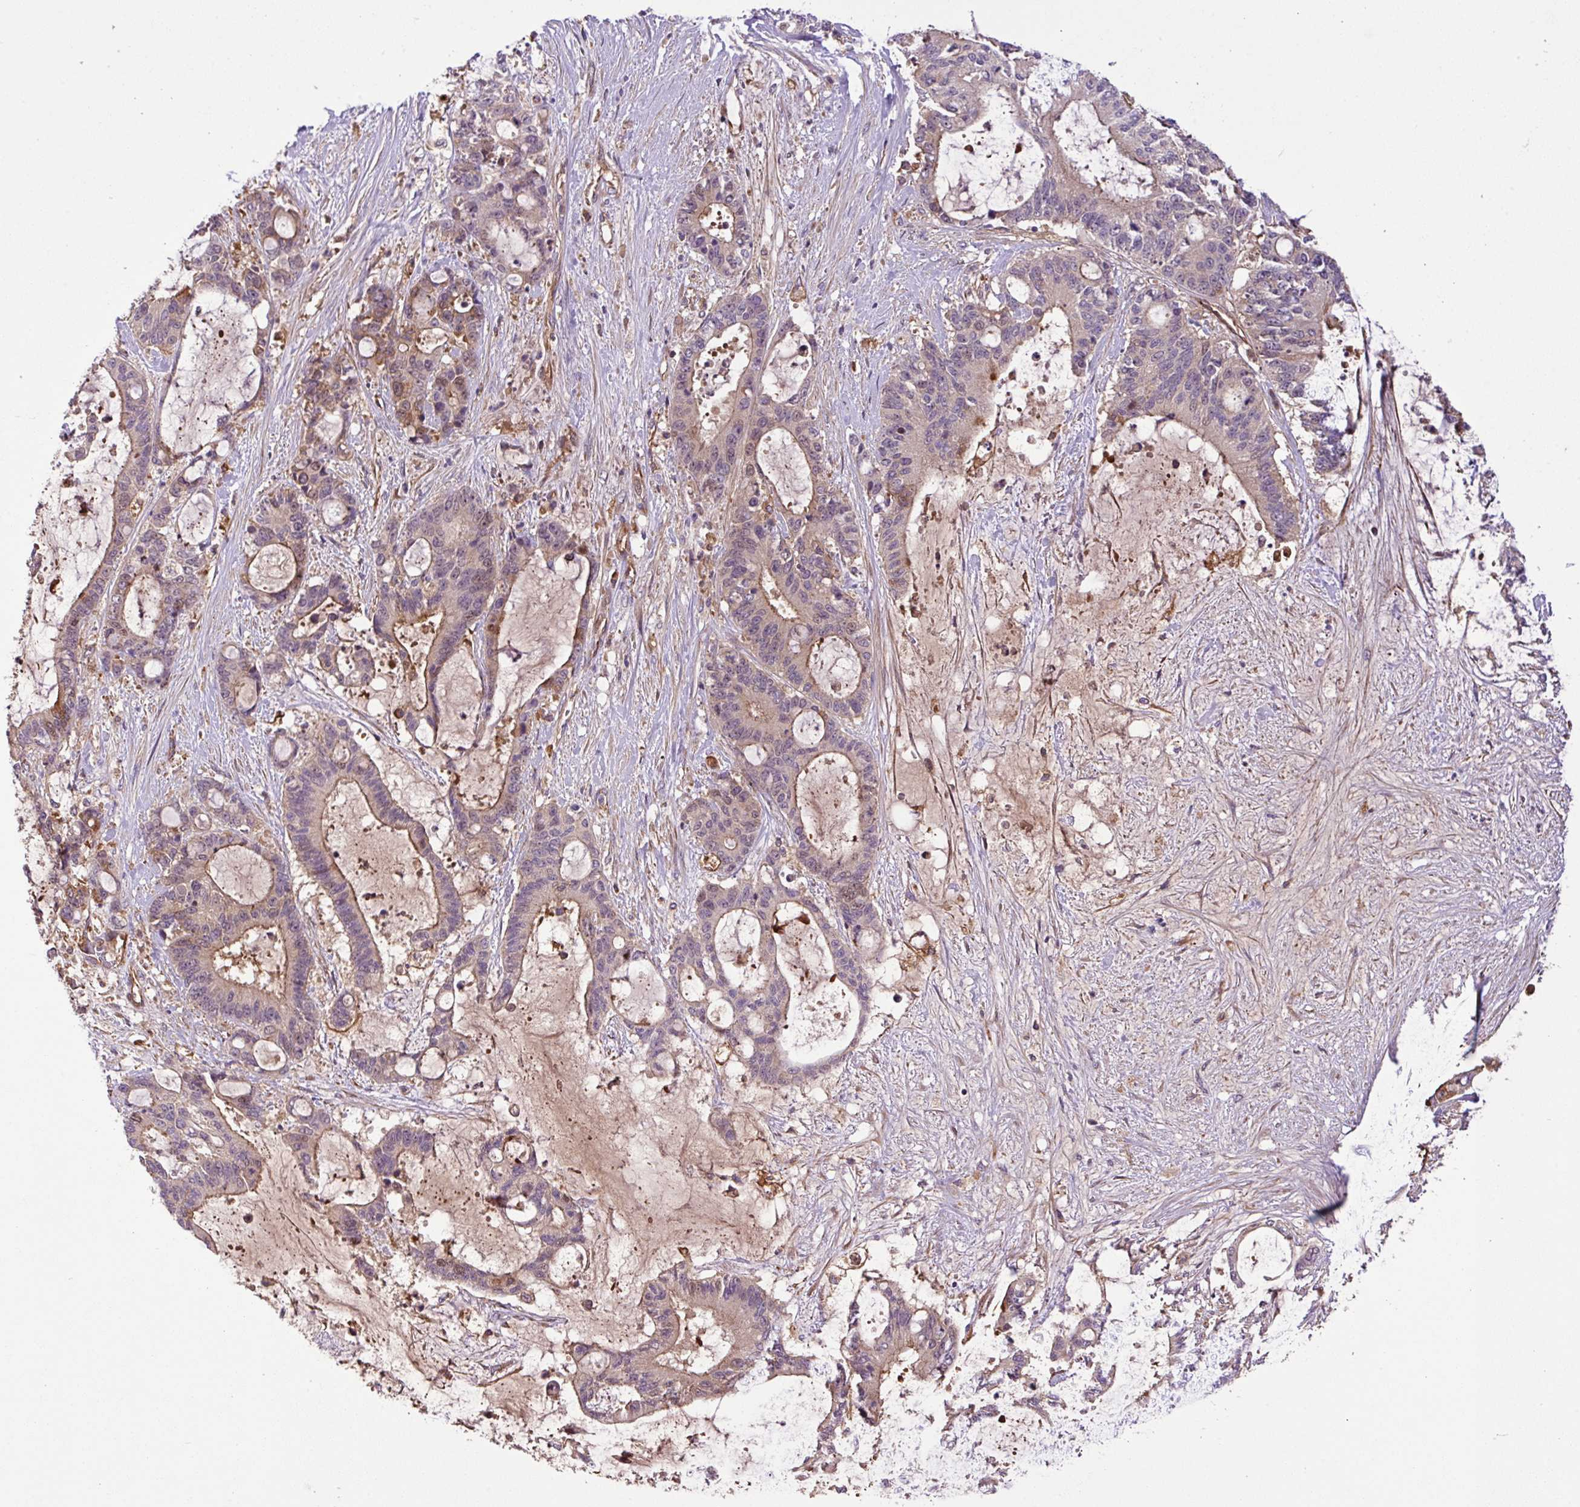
{"staining": {"intensity": "moderate", "quantity": "25%-75%", "location": "cytoplasmic/membranous"}, "tissue": "liver cancer", "cell_type": "Tumor cells", "image_type": "cancer", "snomed": [{"axis": "morphology", "description": "Normal tissue, NOS"}, {"axis": "morphology", "description": "Cholangiocarcinoma"}, {"axis": "topography", "description": "Liver"}, {"axis": "topography", "description": "Peripheral nerve tissue"}], "caption": "This is a photomicrograph of immunohistochemistry staining of liver cancer, which shows moderate positivity in the cytoplasmic/membranous of tumor cells.", "gene": "ZNF266", "patient": {"sex": "female", "age": 73}}